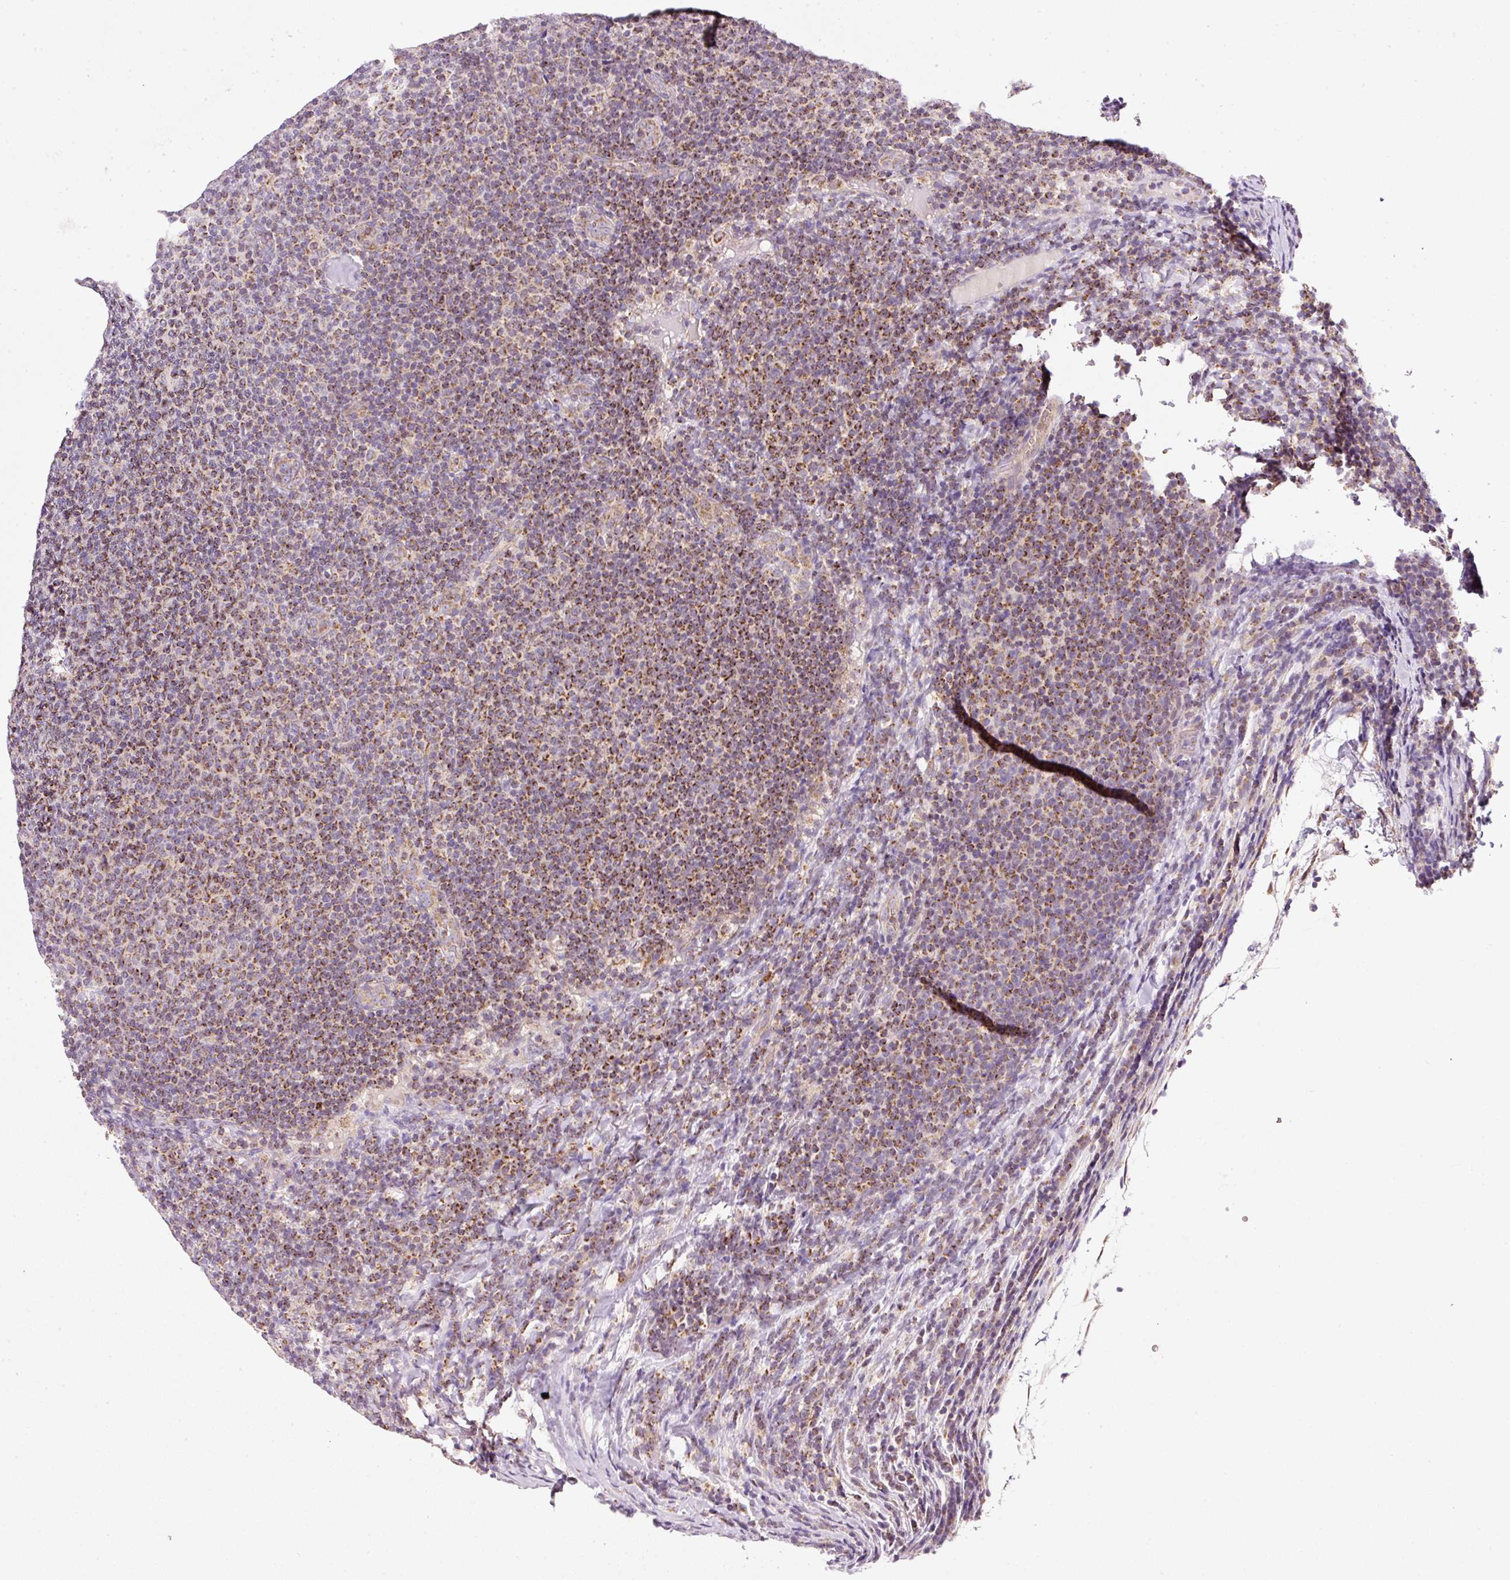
{"staining": {"intensity": "strong", "quantity": ">75%", "location": "cytoplasmic/membranous"}, "tissue": "lymphoma", "cell_type": "Tumor cells", "image_type": "cancer", "snomed": [{"axis": "morphology", "description": "Malignant lymphoma, non-Hodgkin's type, Low grade"}, {"axis": "topography", "description": "Lymph node"}], "caption": "Strong cytoplasmic/membranous expression for a protein is identified in approximately >75% of tumor cells of low-grade malignant lymphoma, non-Hodgkin's type using immunohistochemistry.", "gene": "FAM78B", "patient": {"sex": "male", "age": 66}}